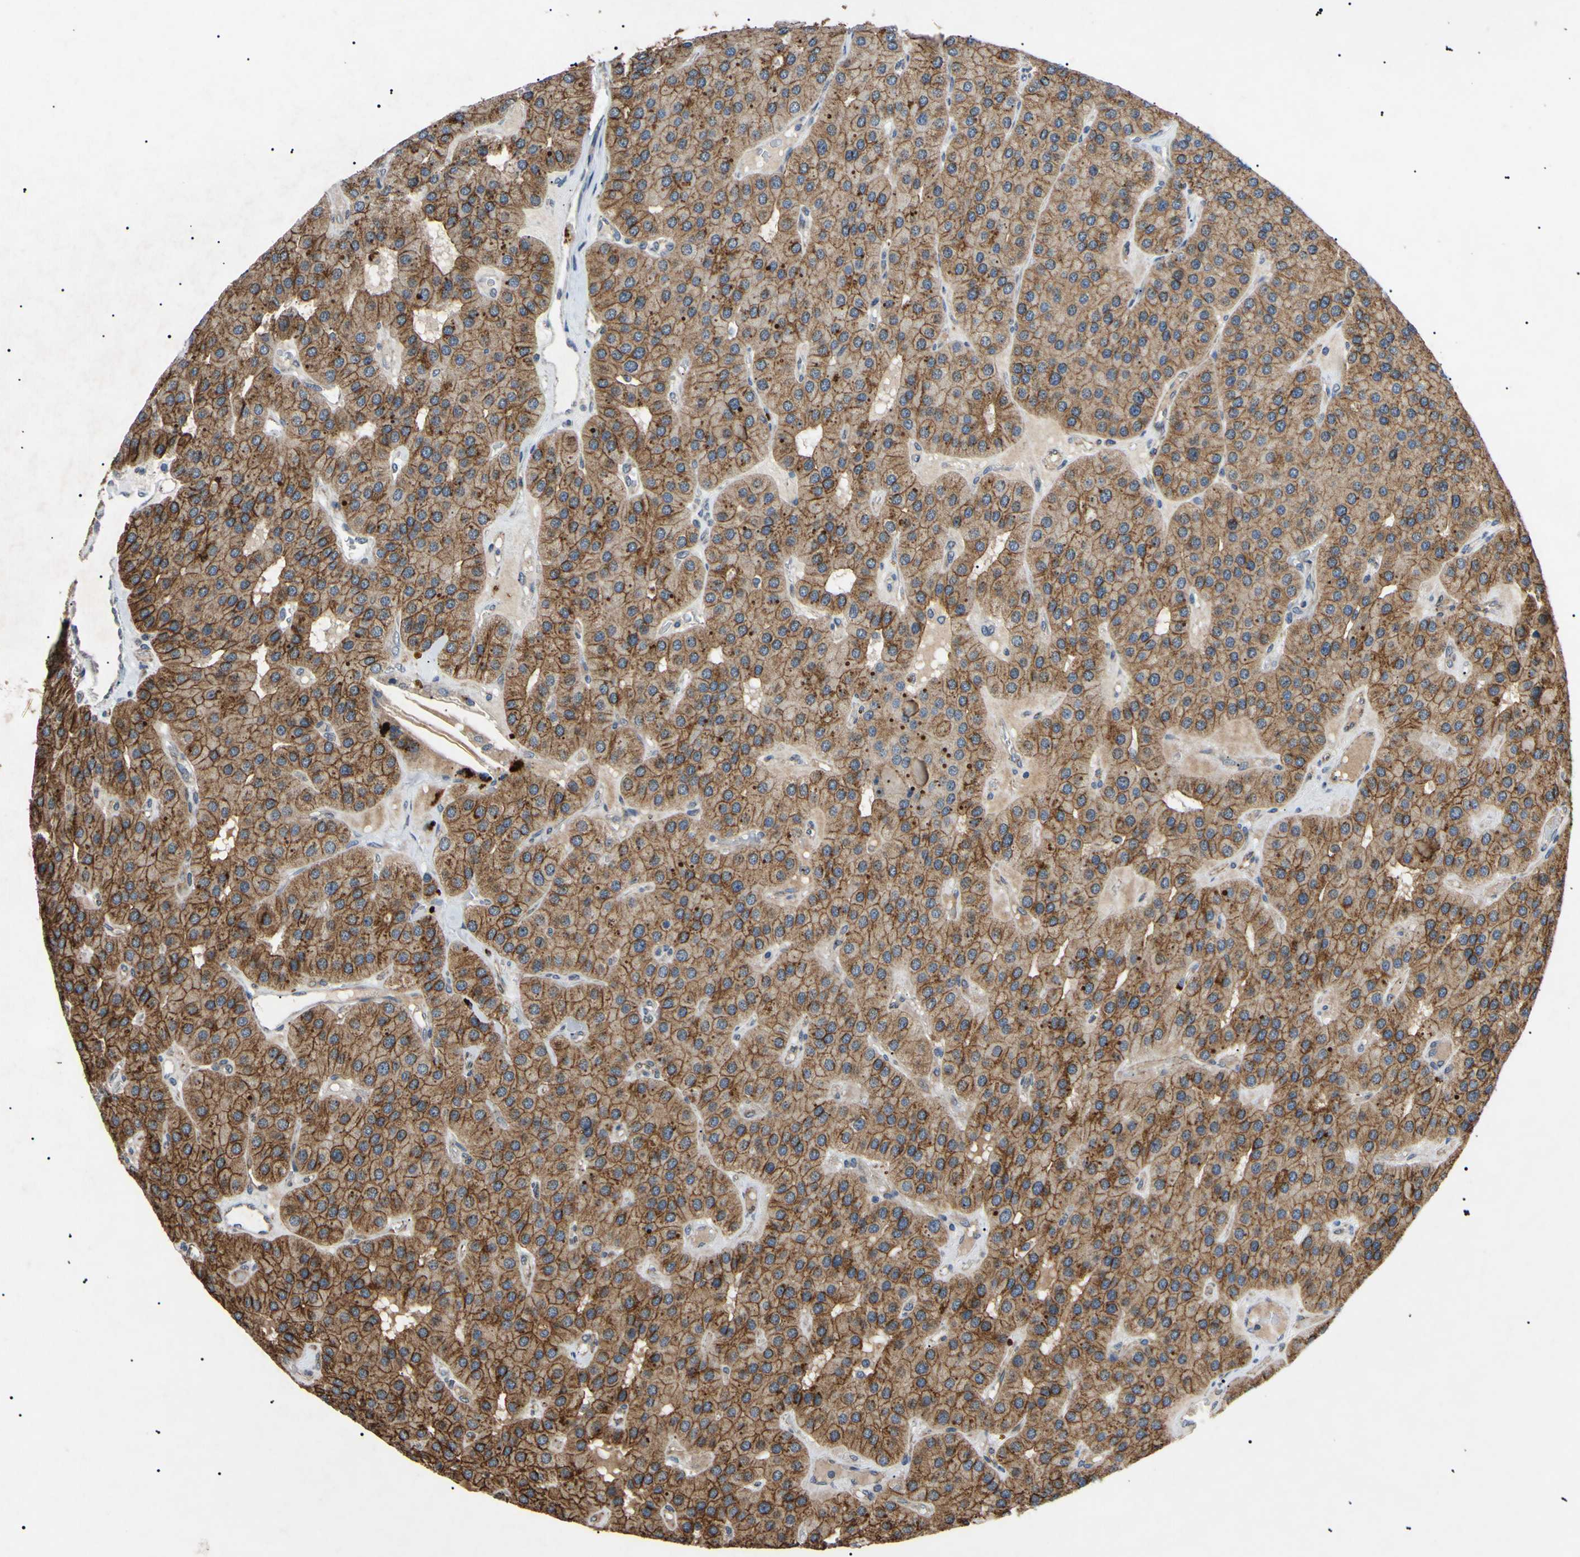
{"staining": {"intensity": "strong", "quantity": ">75%", "location": "cytoplasmic/membranous"}, "tissue": "parathyroid gland", "cell_type": "Glandular cells", "image_type": "normal", "snomed": [{"axis": "morphology", "description": "Normal tissue, NOS"}, {"axis": "morphology", "description": "Adenoma, NOS"}, {"axis": "topography", "description": "Parathyroid gland"}], "caption": "Unremarkable parathyroid gland demonstrates strong cytoplasmic/membranous expression in approximately >75% of glandular cells.", "gene": "TUBB4A", "patient": {"sex": "female", "age": 86}}